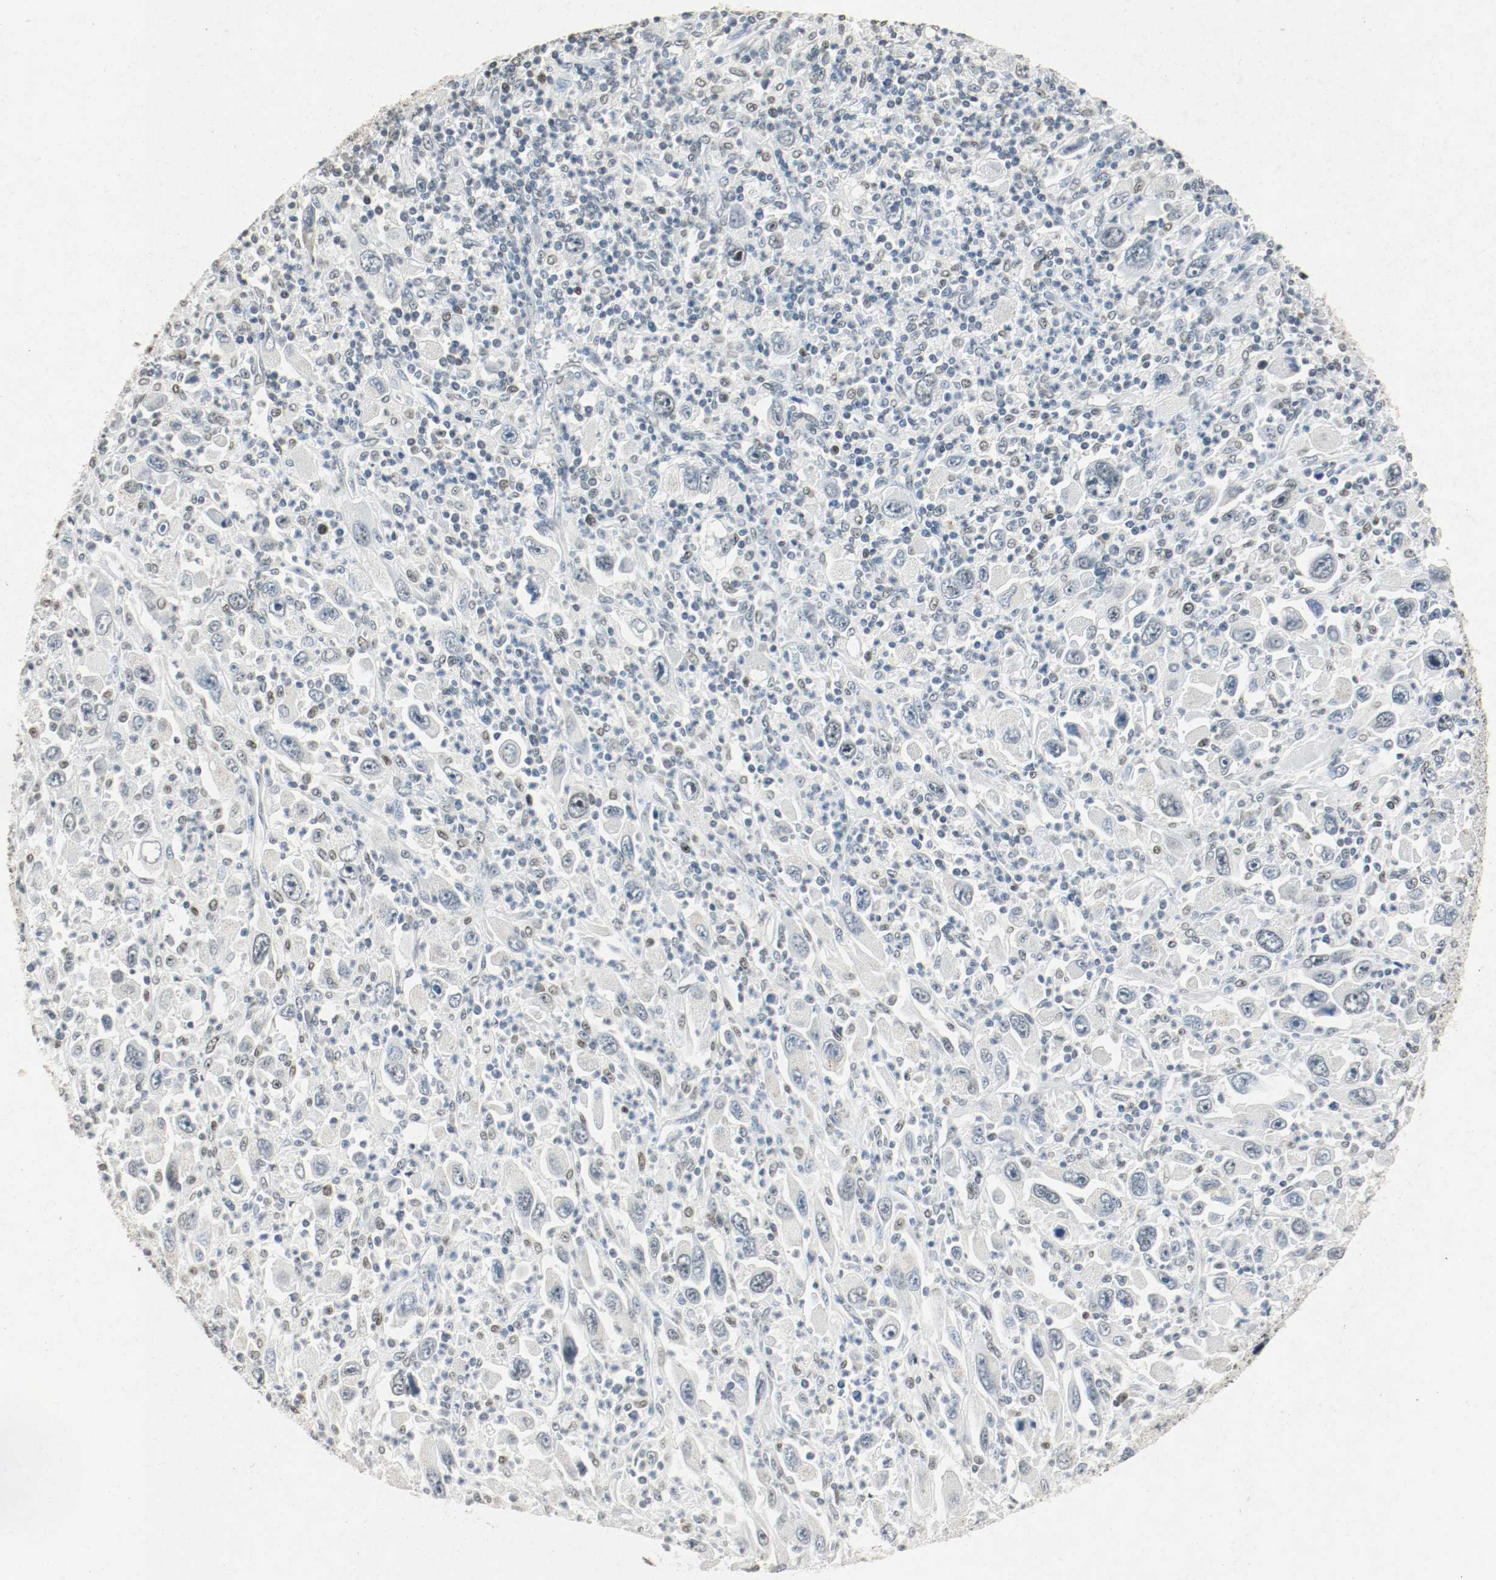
{"staining": {"intensity": "weak", "quantity": "<25%", "location": "nuclear"}, "tissue": "melanoma", "cell_type": "Tumor cells", "image_type": "cancer", "snomed": [{"axis": "morphology", "description": "Malignant melanoma, Metastatic site"}, {"axis": "topography", "description": "Skin"}], "caption": "High magnification brightfield microscopy of malignant melanoma (metastatic site) stained with DAB (3,3'-diaminobenzidine) (brown) and counterstained with hematoxylin (blue): tumor cells show no significant expression.", "gene": "DNMT1", "patient": {"sex": "female", "age": 56}}